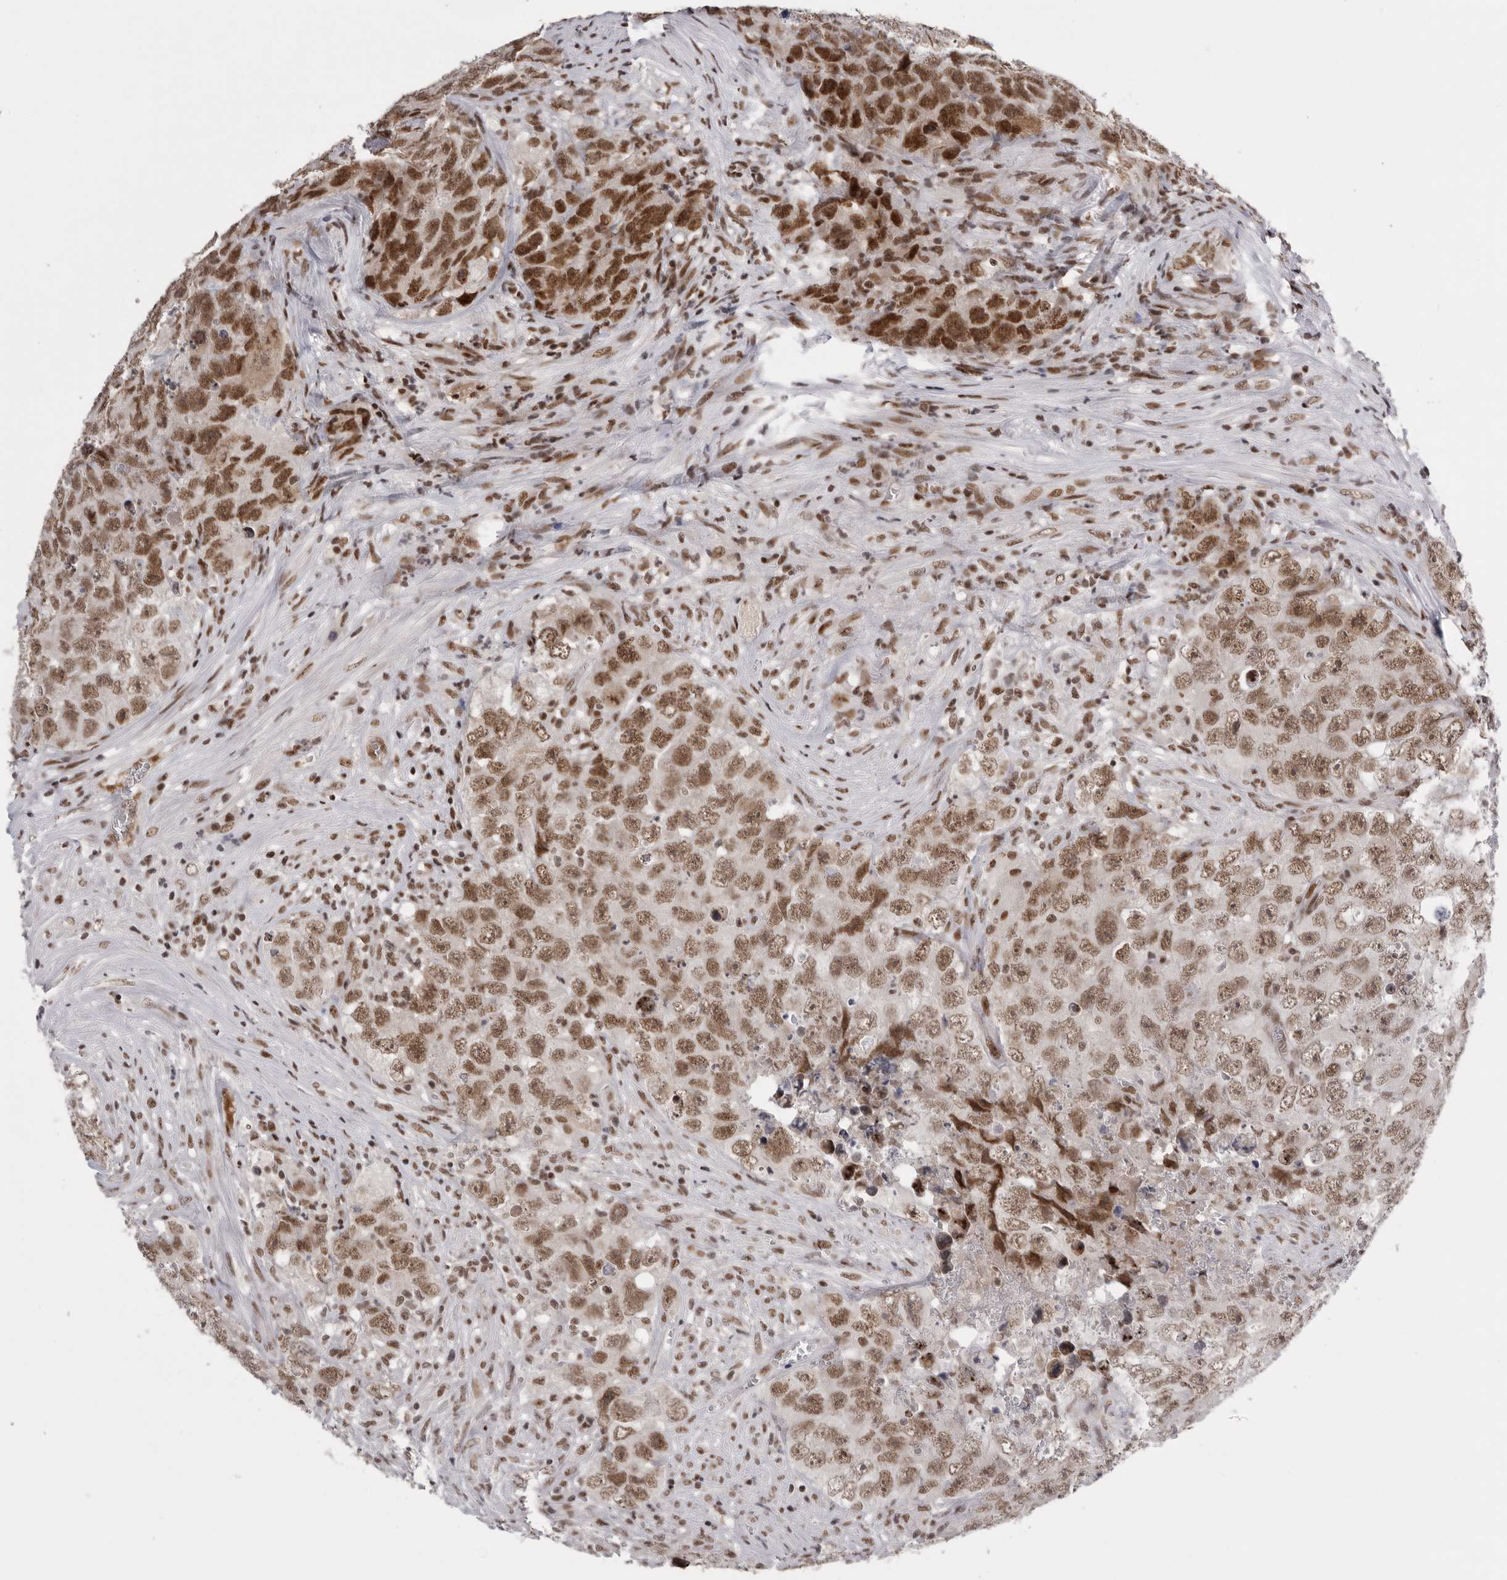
{"staining": {"intensity": "moderate", "quantity": ">75%", "location": "nuclear"}, "tissue": "testis cancer", "cell_type": "Tumor cells", "image_type": "cancer", "snomed": [{"axis": "morphology", "description": "Seminoma, NOS"}, {"axis": "morphology", "description": "Carcinoma, Embryonal, NOS"}, {"axis": "topography", "description": "Testis"}], "caption": "Testis embryonal carcinoma stained with immunohistochemistry (IHC) demonstrates moderate nuclear positivity in about >75% of tumor cells.", "gene": "POU5F1", "patient": {"sex": "male", "age": 43}}